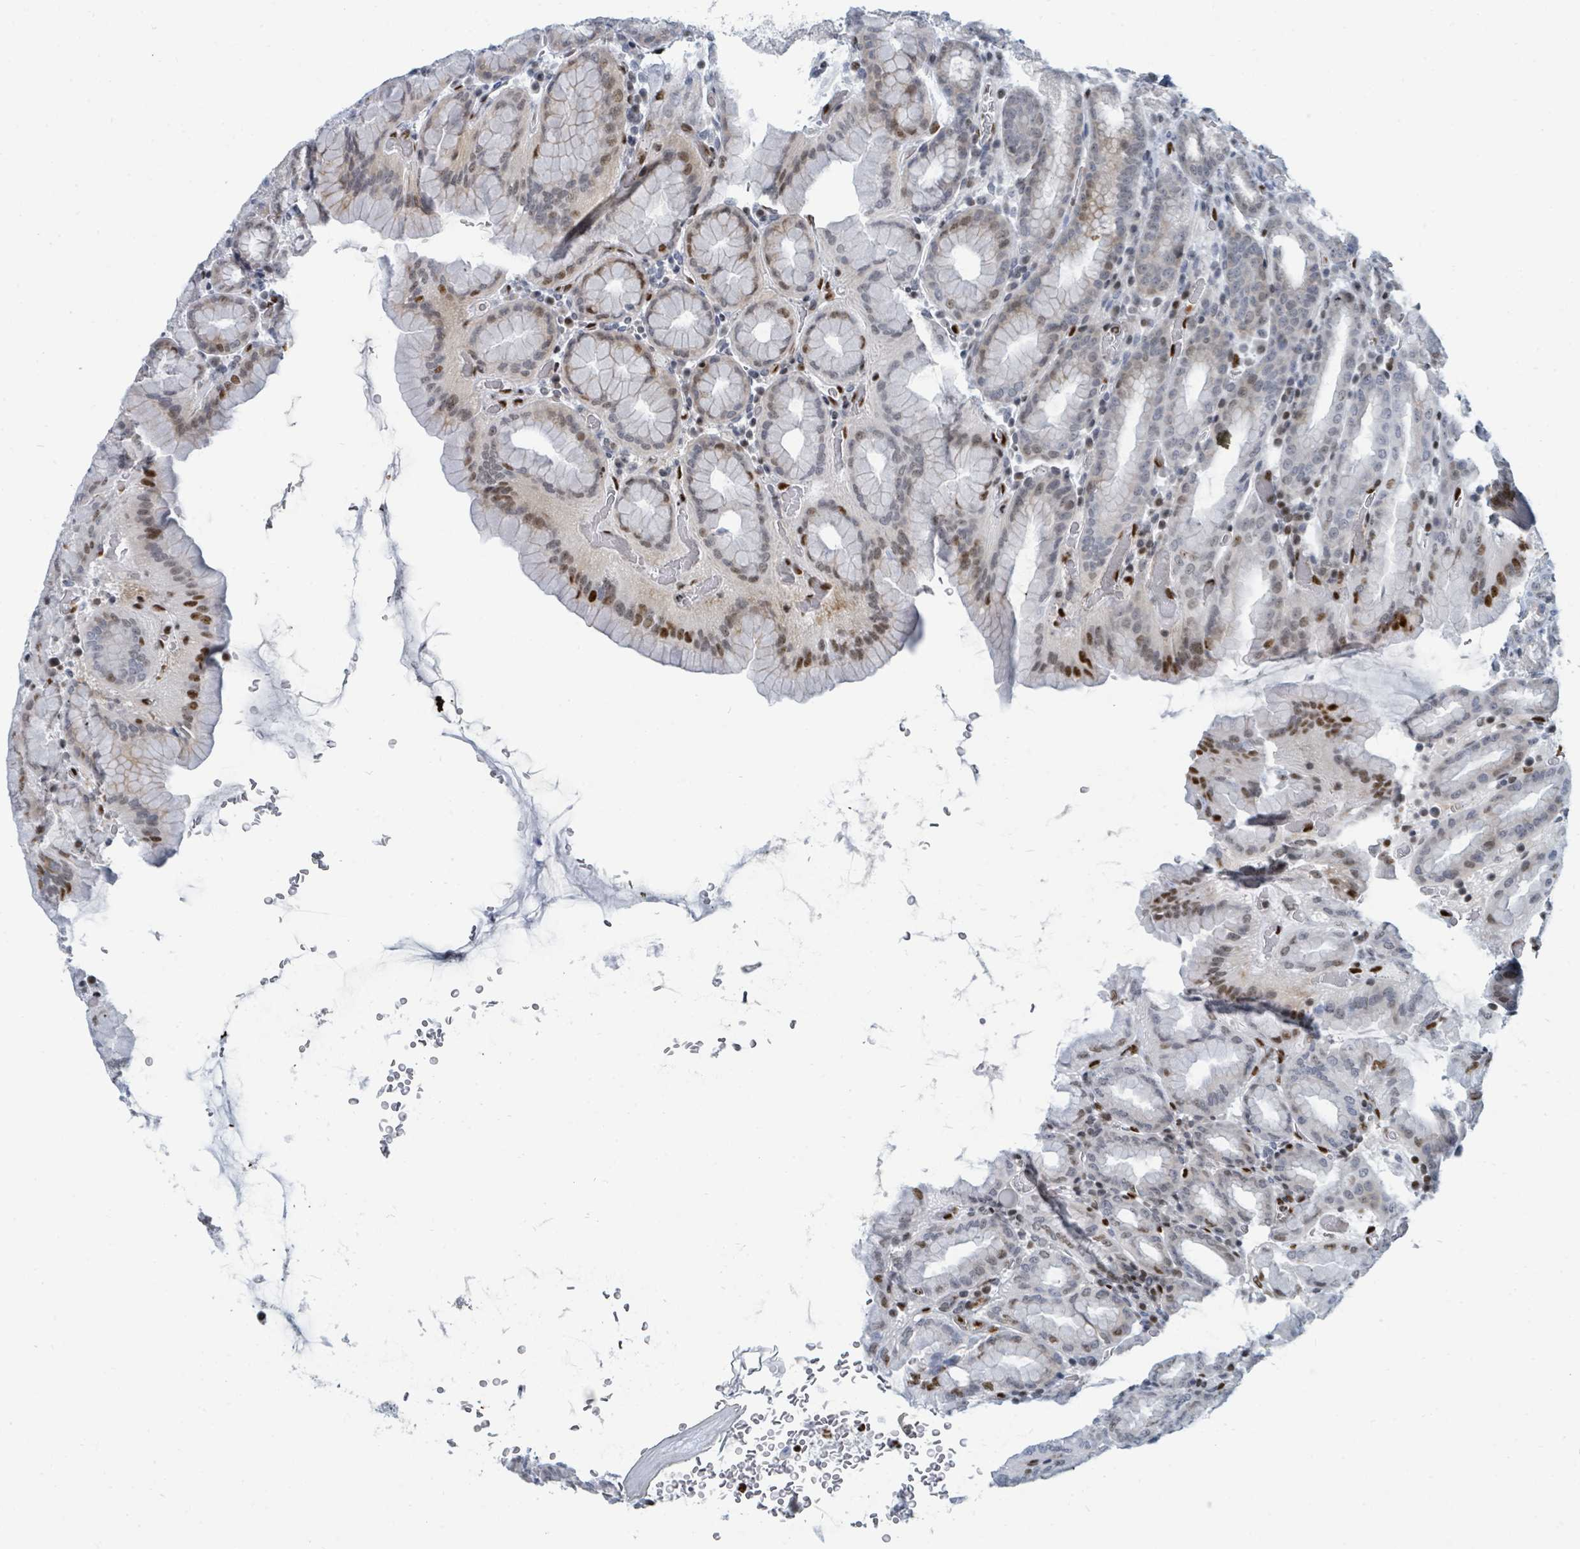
{"staining": {"intensity": "strong", "quantity": "<25%", "location": "nuclear"}, "tissue": "stomach", "cell_type": "Glandular cells", "image_type": "normal", "snomed": [{"axis": "morphology", "description": "Normal tissue, NOS"}, {"axis": "topography", "description": "Stomach, upper"}, {"axis": "topography", "description": "Stomach"}], "caption": "Immunohistochemical staining of benign stomach shows medium levels of strong nuclear expression in approximately <25% of glandular cells. (DAB (3,3'-diaminobenzidine) IHC, brown staining for protein, blue staining for nuclei).", "gene": "SUMO2", "patient": {"sex": "male", "age": 68}}